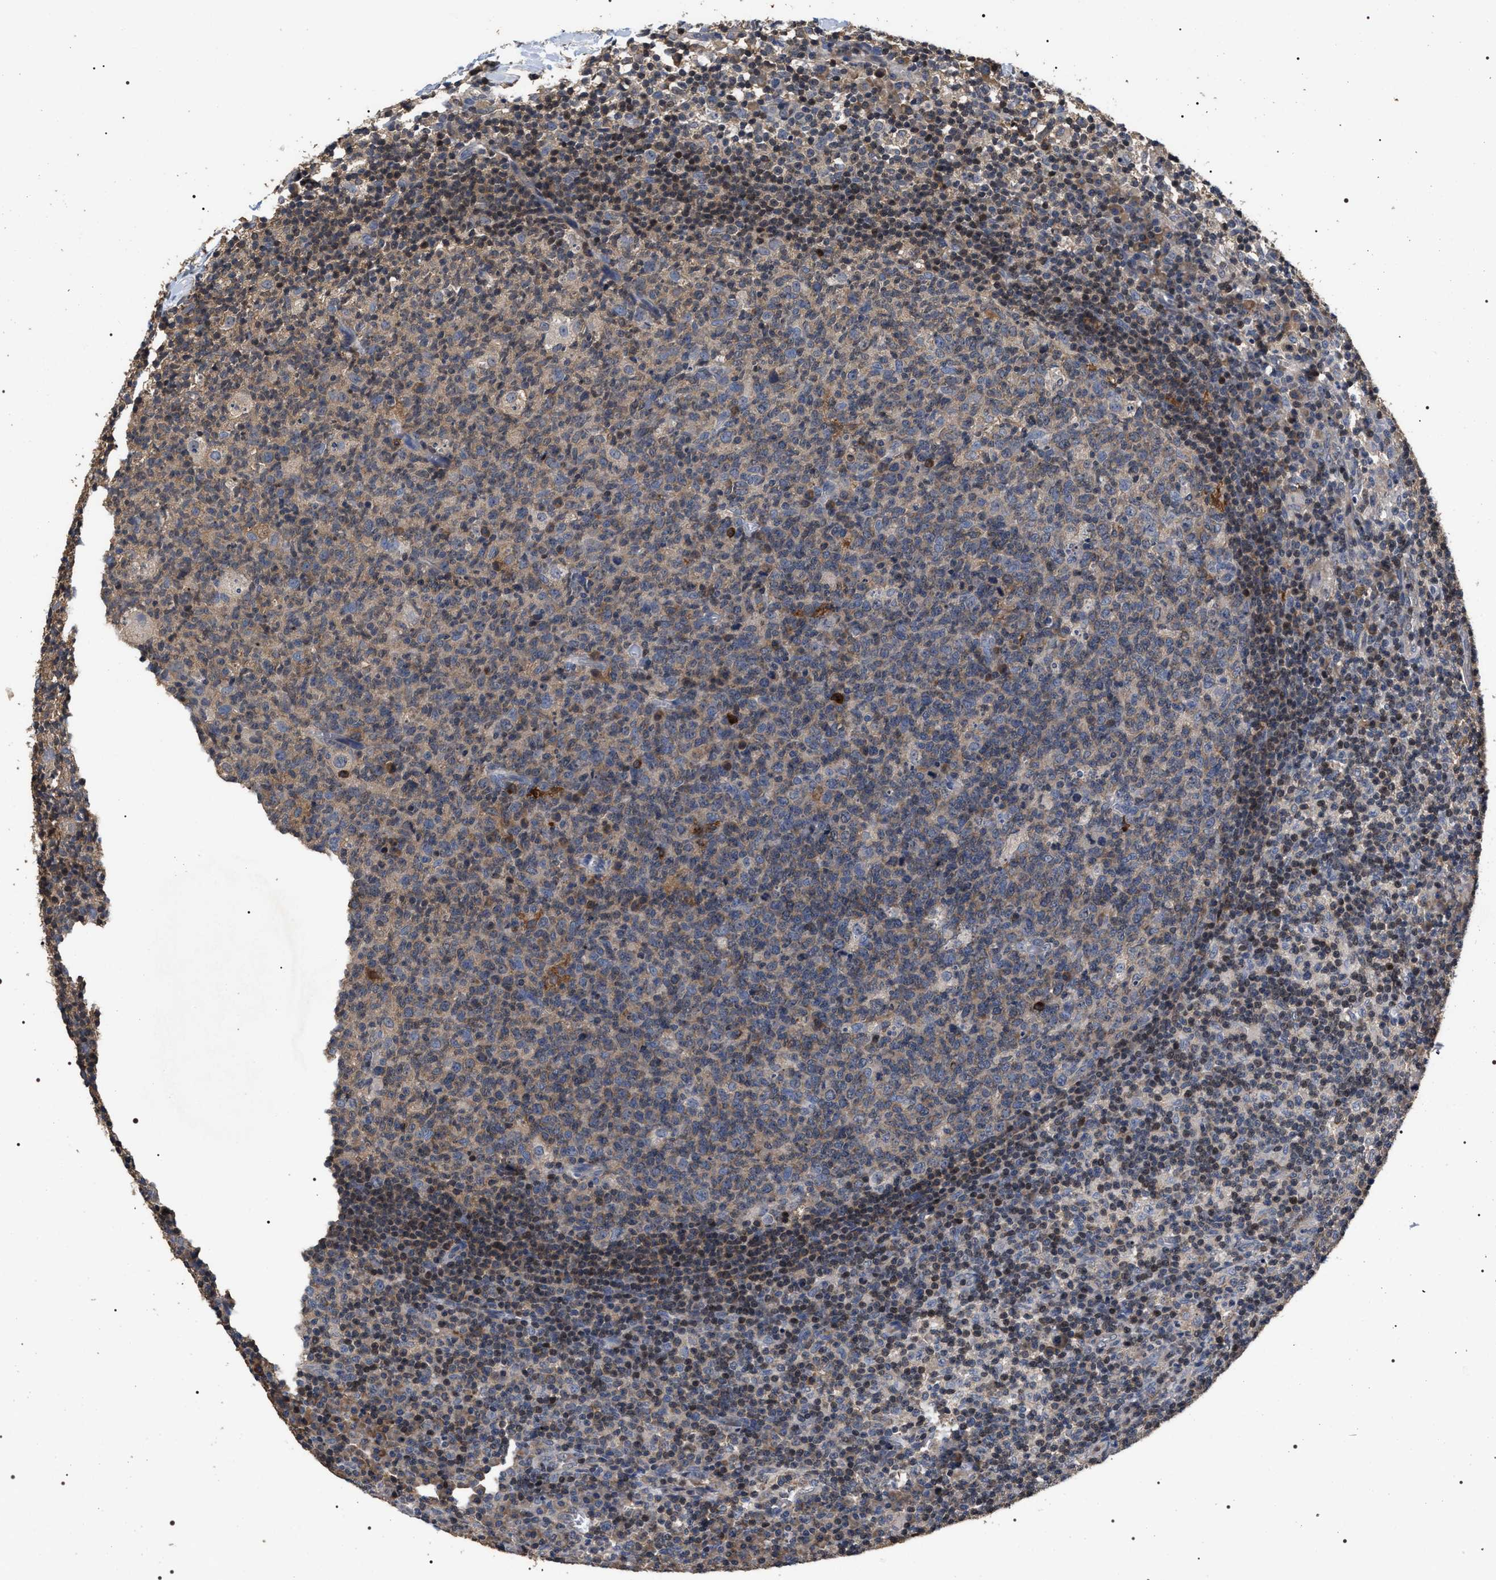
{"staining": {"intensity": "weak", "quantity": "<25%", "location": "cytoplasmic/membranous"}, "tissue": "lymph node", "cell_type": "Germinal center cells", "image_type": "normal", "snomed": [{"axis": "morphology", "description": "Normal tissue, NOS"}, {"axis": "morphology", "description": "Inflammation, NOS"}, {"axis": "topography", "description": "Lymph node"}], "caption": "Protein analysis of normal lymph node displays no significant positivity in germinal center cells. (DAB immunohistochemistry (IHC) visualized using brightfield microscopy, high magnification).", "gene": "UPF3A", "patient": {"sex": "male", "age": 55}}